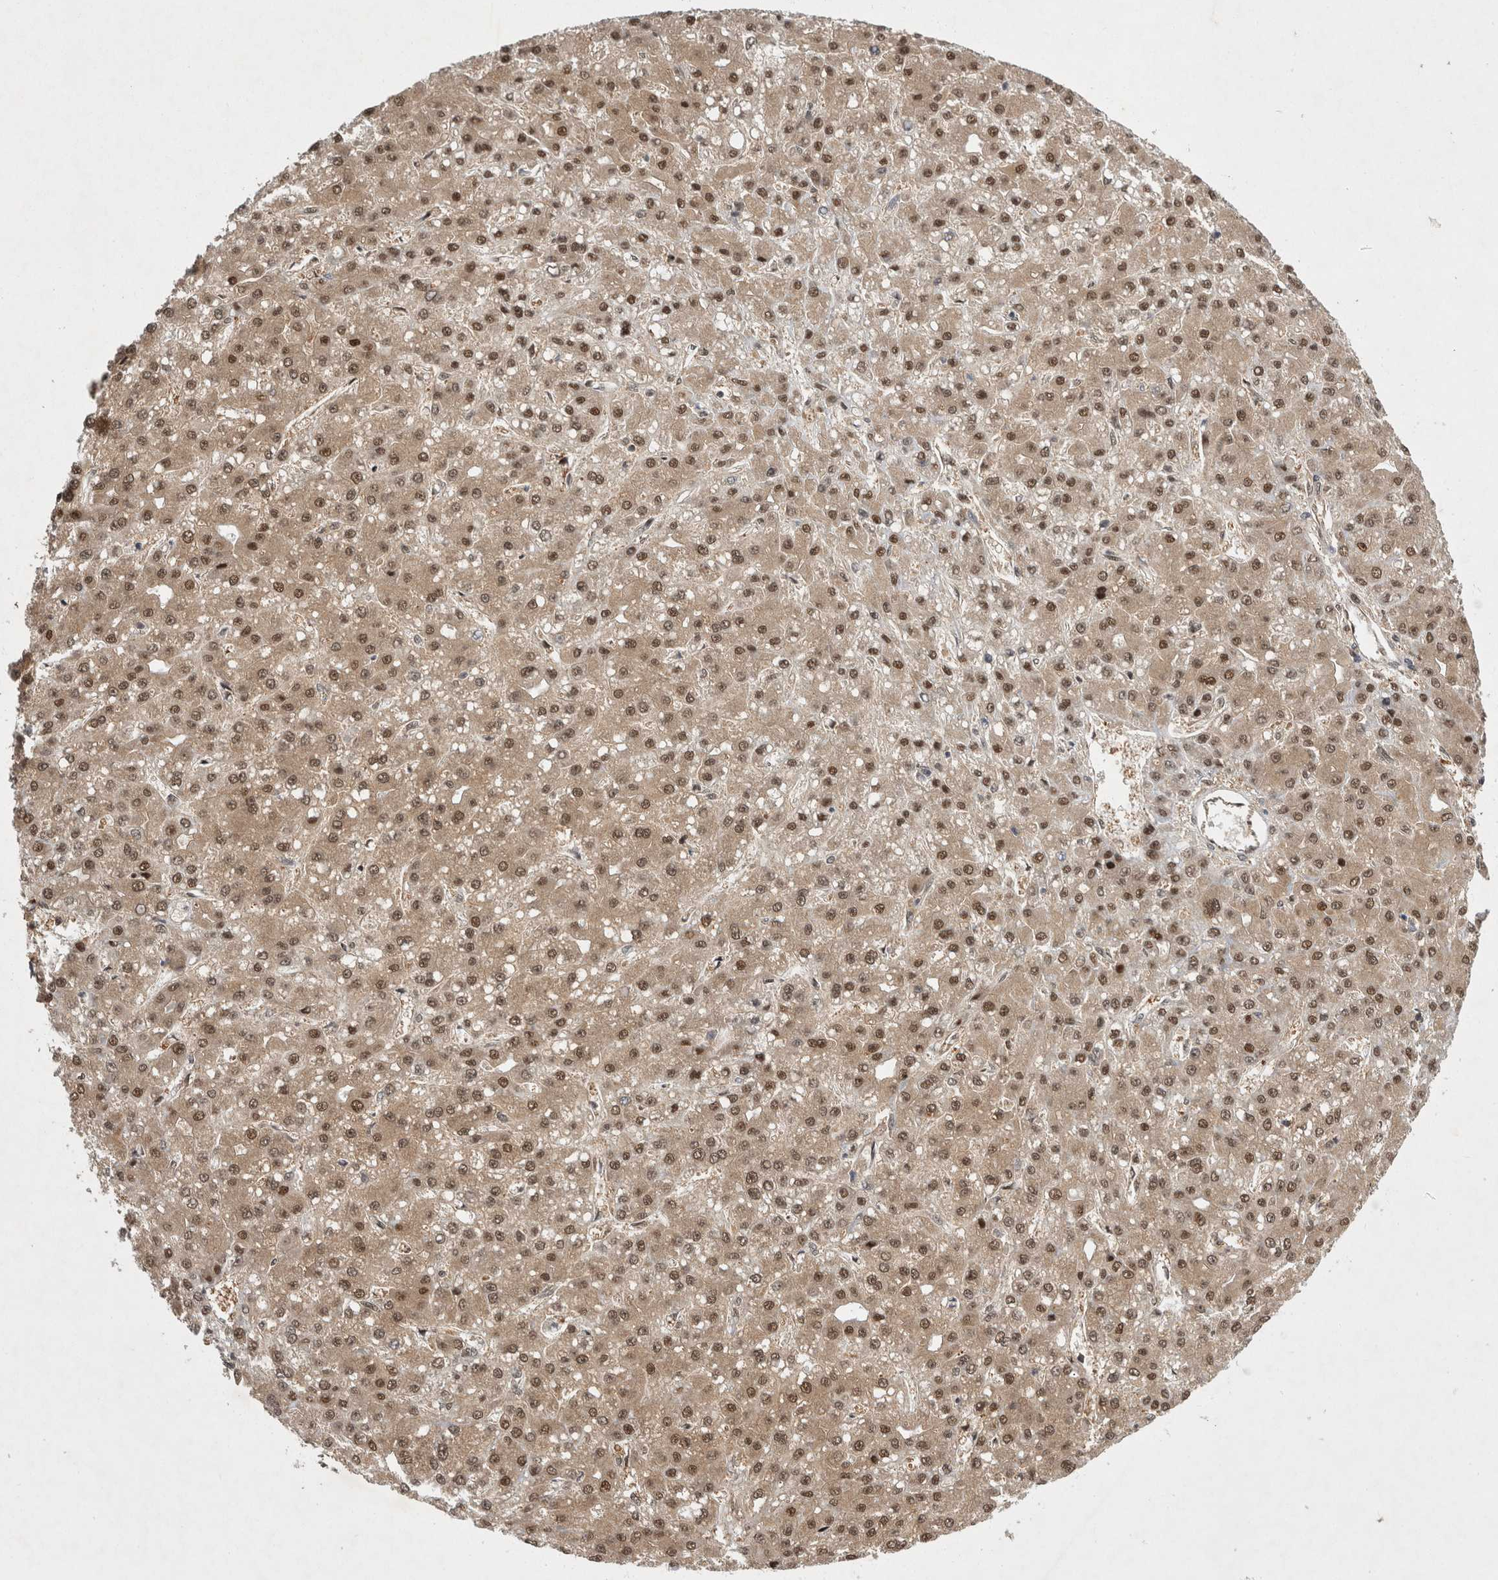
{"staining": {"intensity": "moderate", "quantity": ">75%", "location": "cytoplasmic/membranous,nuclear"}, "tissue": "liver cancer", "cell_type": "Tumor cells", "image_type": "cancer", "snomed": [{"axis": "morphology", "description": "Carcinoma, Hepatocellular, NOS"}, {"axis": "topography", "description": "Liver"}], "caption": "A photomicrograph showing moderate cytoplasmic/membranous and nuclear staining in approximately >75% of tumor cells in hepatocellular carcinoma (liver), as visualized by brown immunohistochemical staining.", "gene": "PSMB2", "patient": {"sex": "male", "age": 67}}